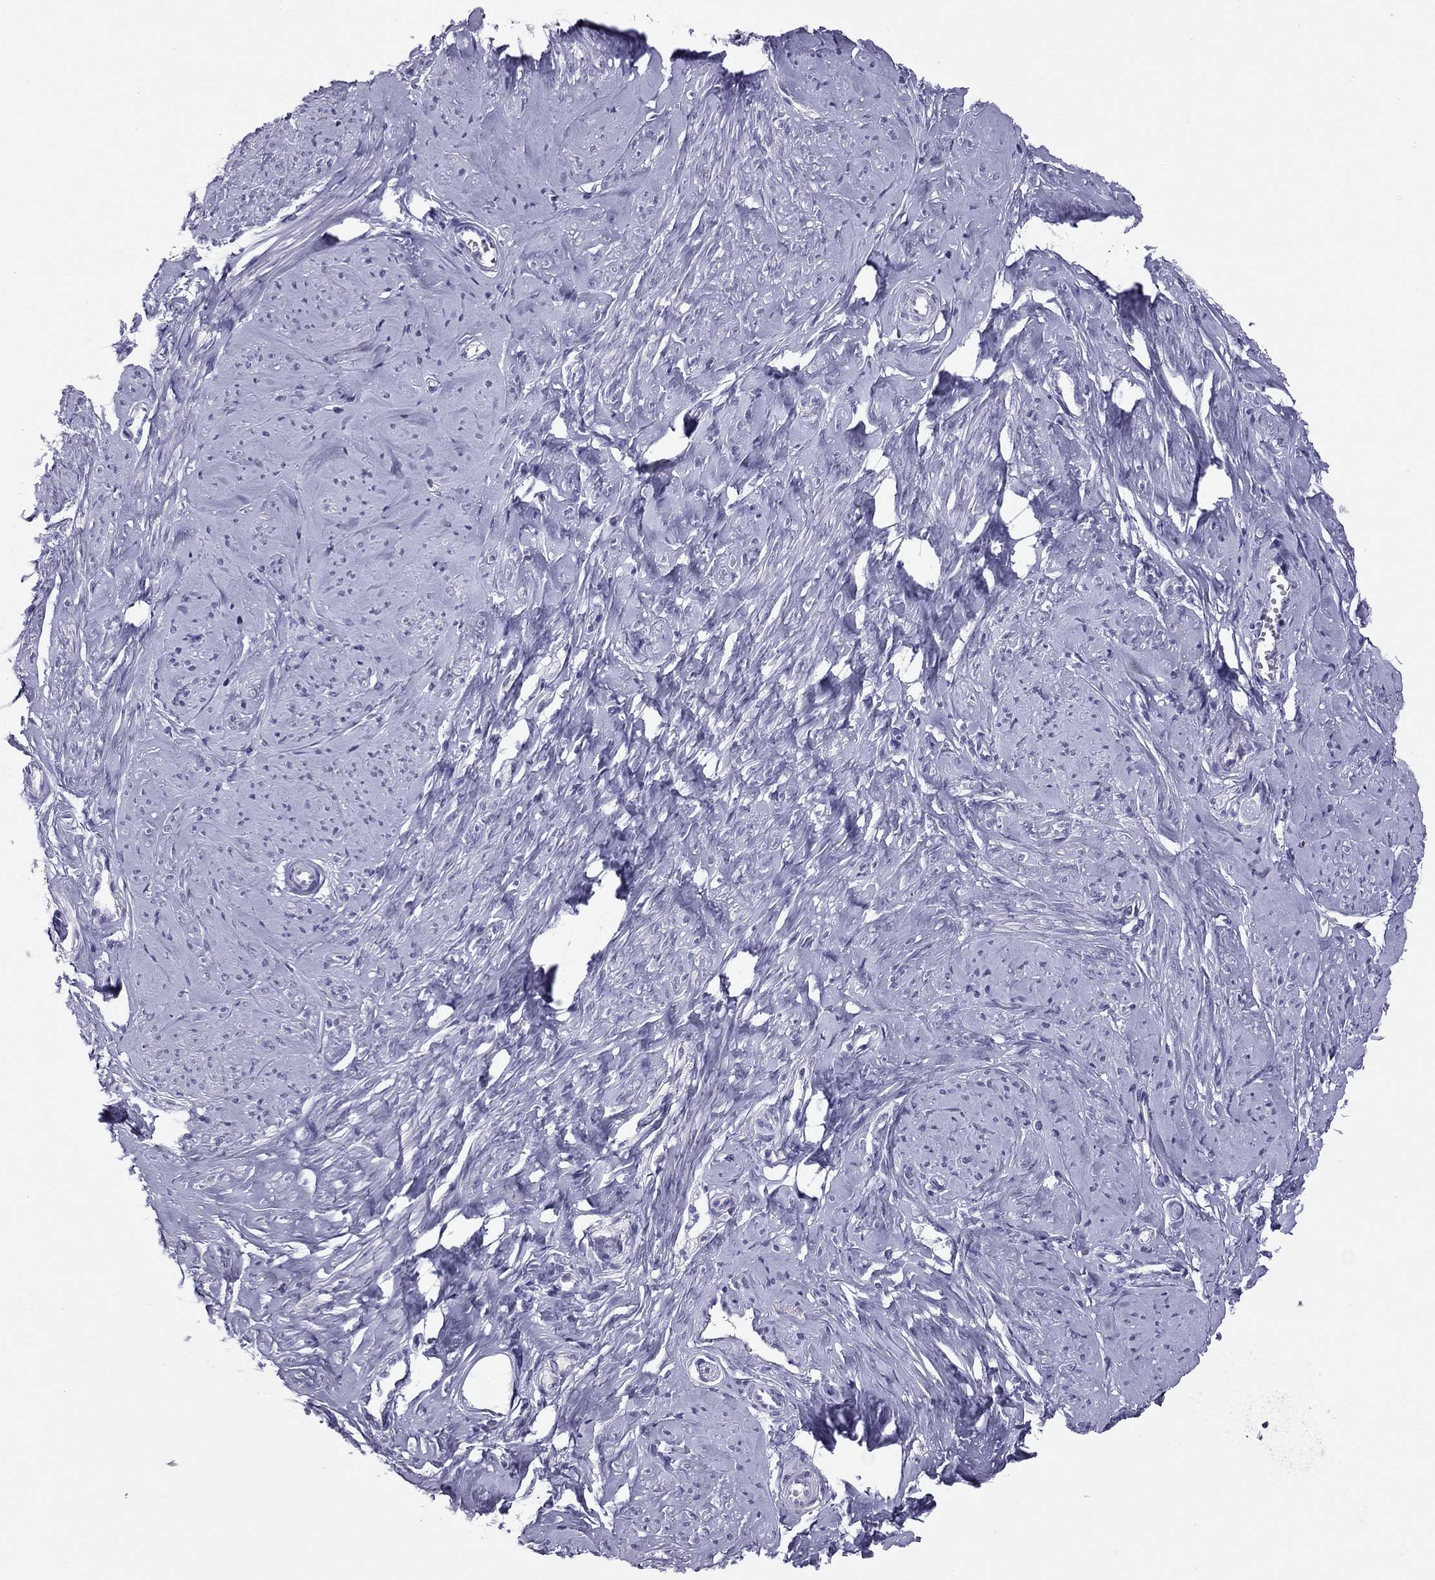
{"staining": {"intensity": "negative", "quantity": "none", "location": "none"}, "tissue": "smooth muscle", "cell_type": "Smooth muscle cells", "image_type": "normal", "snomed": [{"axis": "morphology", "description": "Normal tissue, NOS"}, {"axis": "topography", "description": "Smooth muscle"}], "caption": "Immunohistochemistry photomicrograph of normal smooth muscle: smooth muscle stained with DAB (3,3'-diaminobenzidine) demonstrates no significant protein expression in smooth muscle cells.", "gene": "IL17REL", "patient": {"sex": "female", "age": 48}}